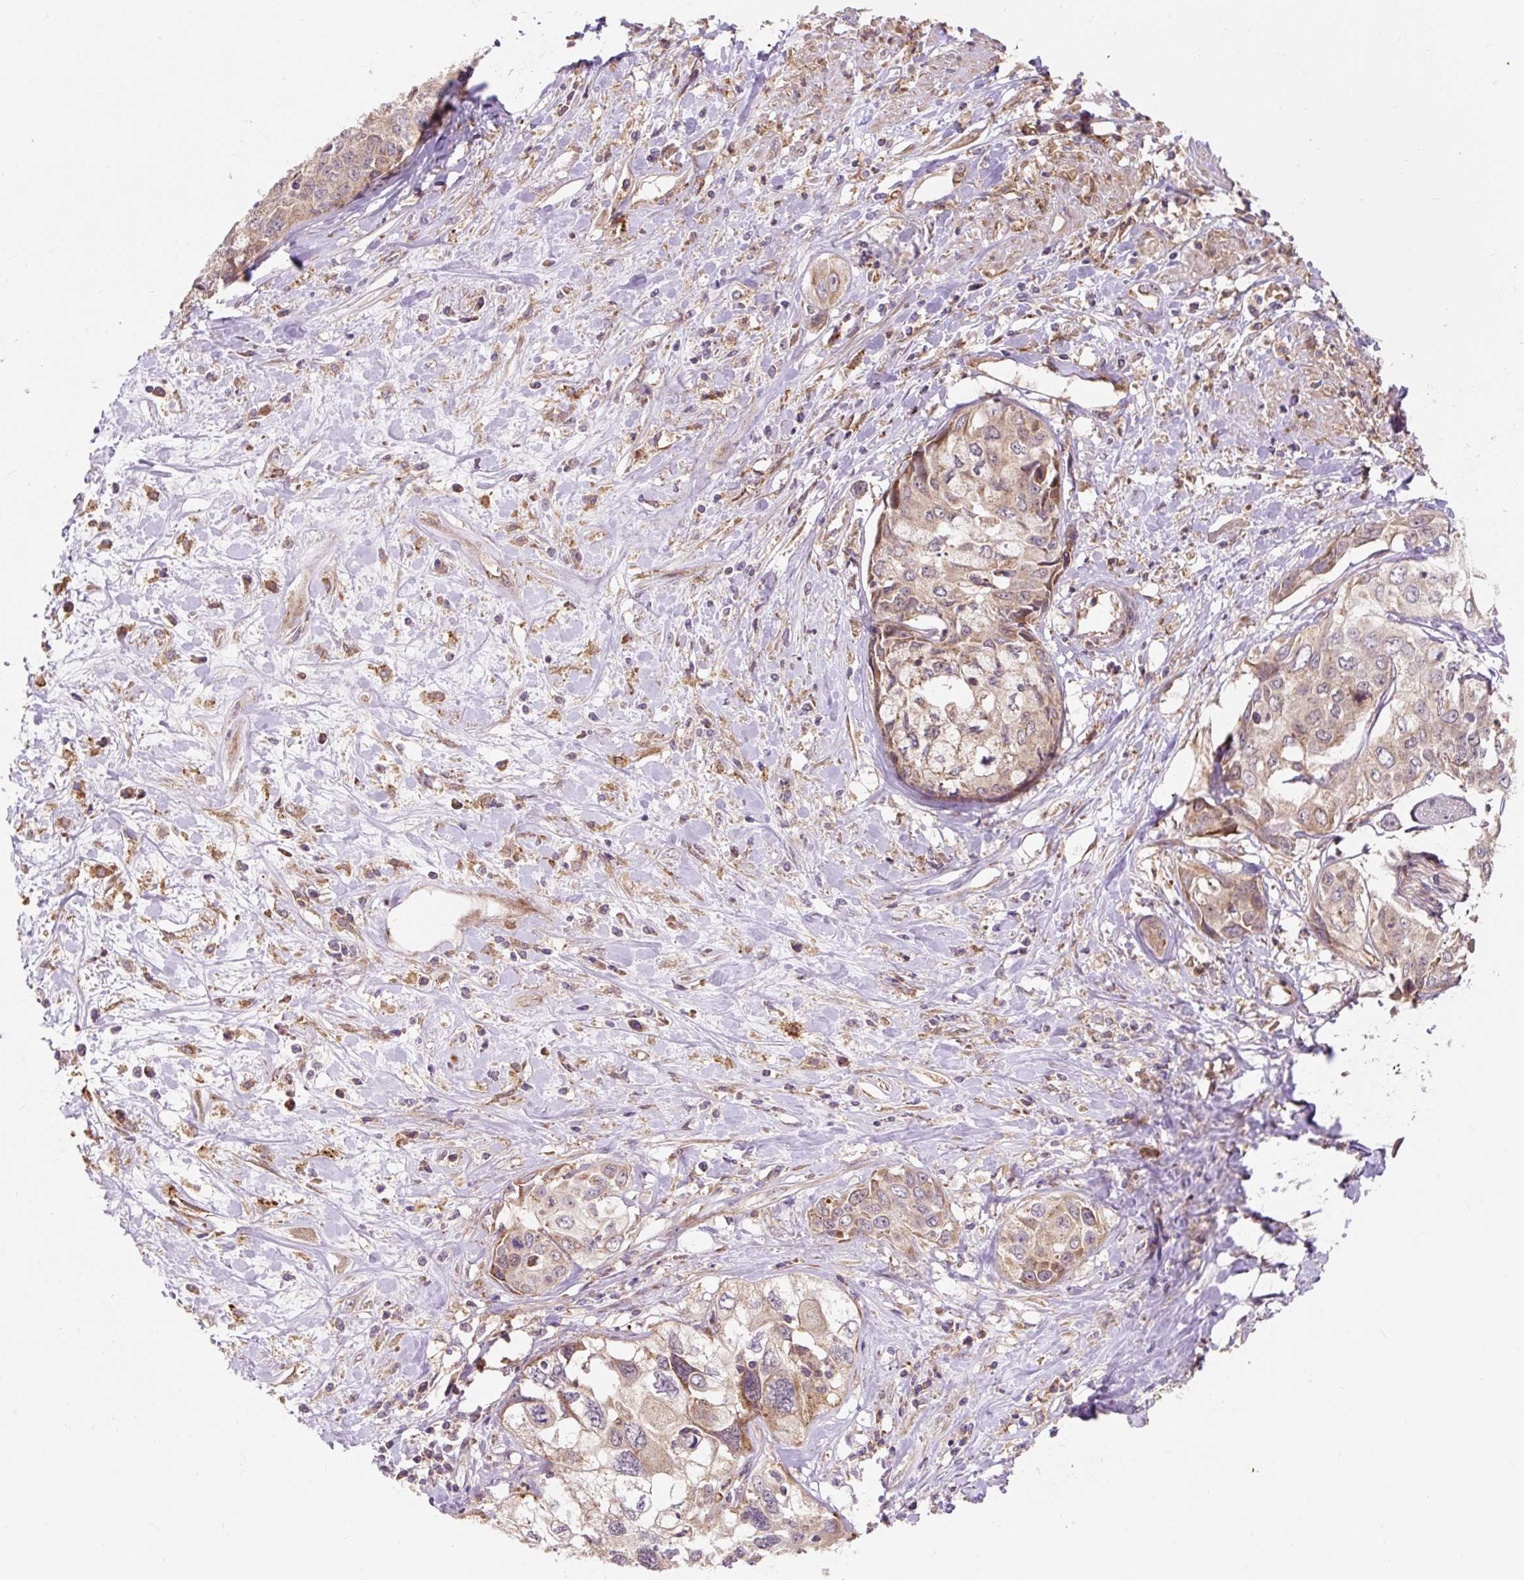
{"staining": {"intensity": "moderate", "quantity": "<25%", "location": "cytoplasmic/membranous"}, "tissue": "cervical cancer", "cell_type": "Tumor cells", "image_type": "cancer", "snomed": [{"axis": "morphology", "description": "Squamous cell carcinoma, NOS"}, {"axis": "topography", "description": "Cervix"}], "caption": "DAB (3,3'-diaminobenzidine) immunohistochemical staining of human cervical squamous cell carcinoma shows moderate cytoplasmic/membranous protein staining in about <25% of tumor cells. The staining is performed using DAB (3,3'-diaminobenzidine) brown chromogen to label protein expression. The nuclei are counter-stained blue using hematoxylin.", "gene": "TRIAP1", "patient": {"sex": "female", "age": 31}}